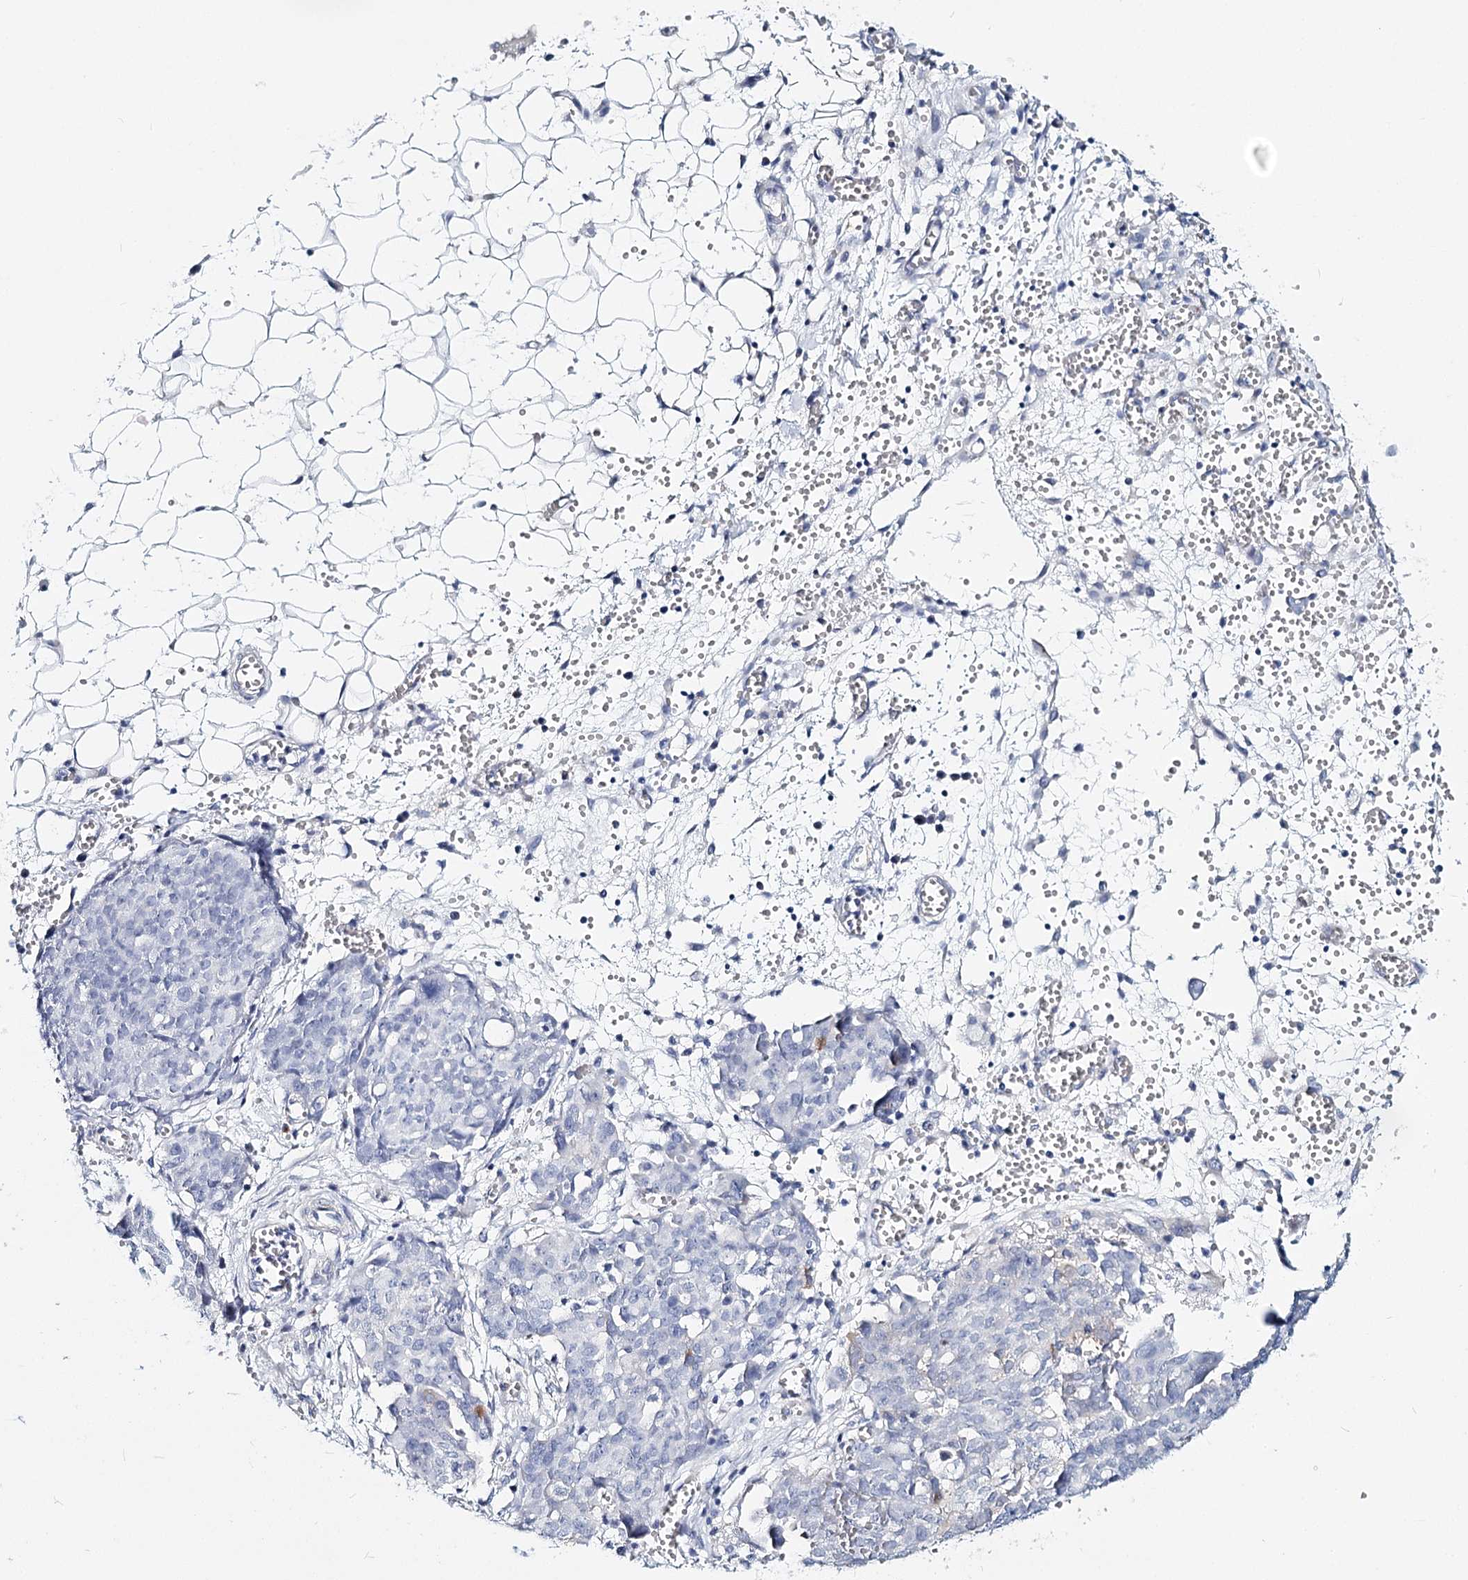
{"staining": {"intensity": "negative", "quantity": "none", "location": "none"}, "tissue": "ovarian cancer", "cell_type": "Tumor cells", "image_type": "cancer", "snomed": [{"axis": "morphology", "description": "Cystadenocarcinoma, serous, NOS"}, {"axis": "topography", "description": "Soft tissue"}, {"axis": "topography", "description": "Ovary"}], "caption": "Protein analysis of ovarian cancer (serous cystadenocarcinoma) displays no significant staining in tumor cells.", "gene": "TEX12", "patient": {"sex": "female", "age": 57}}